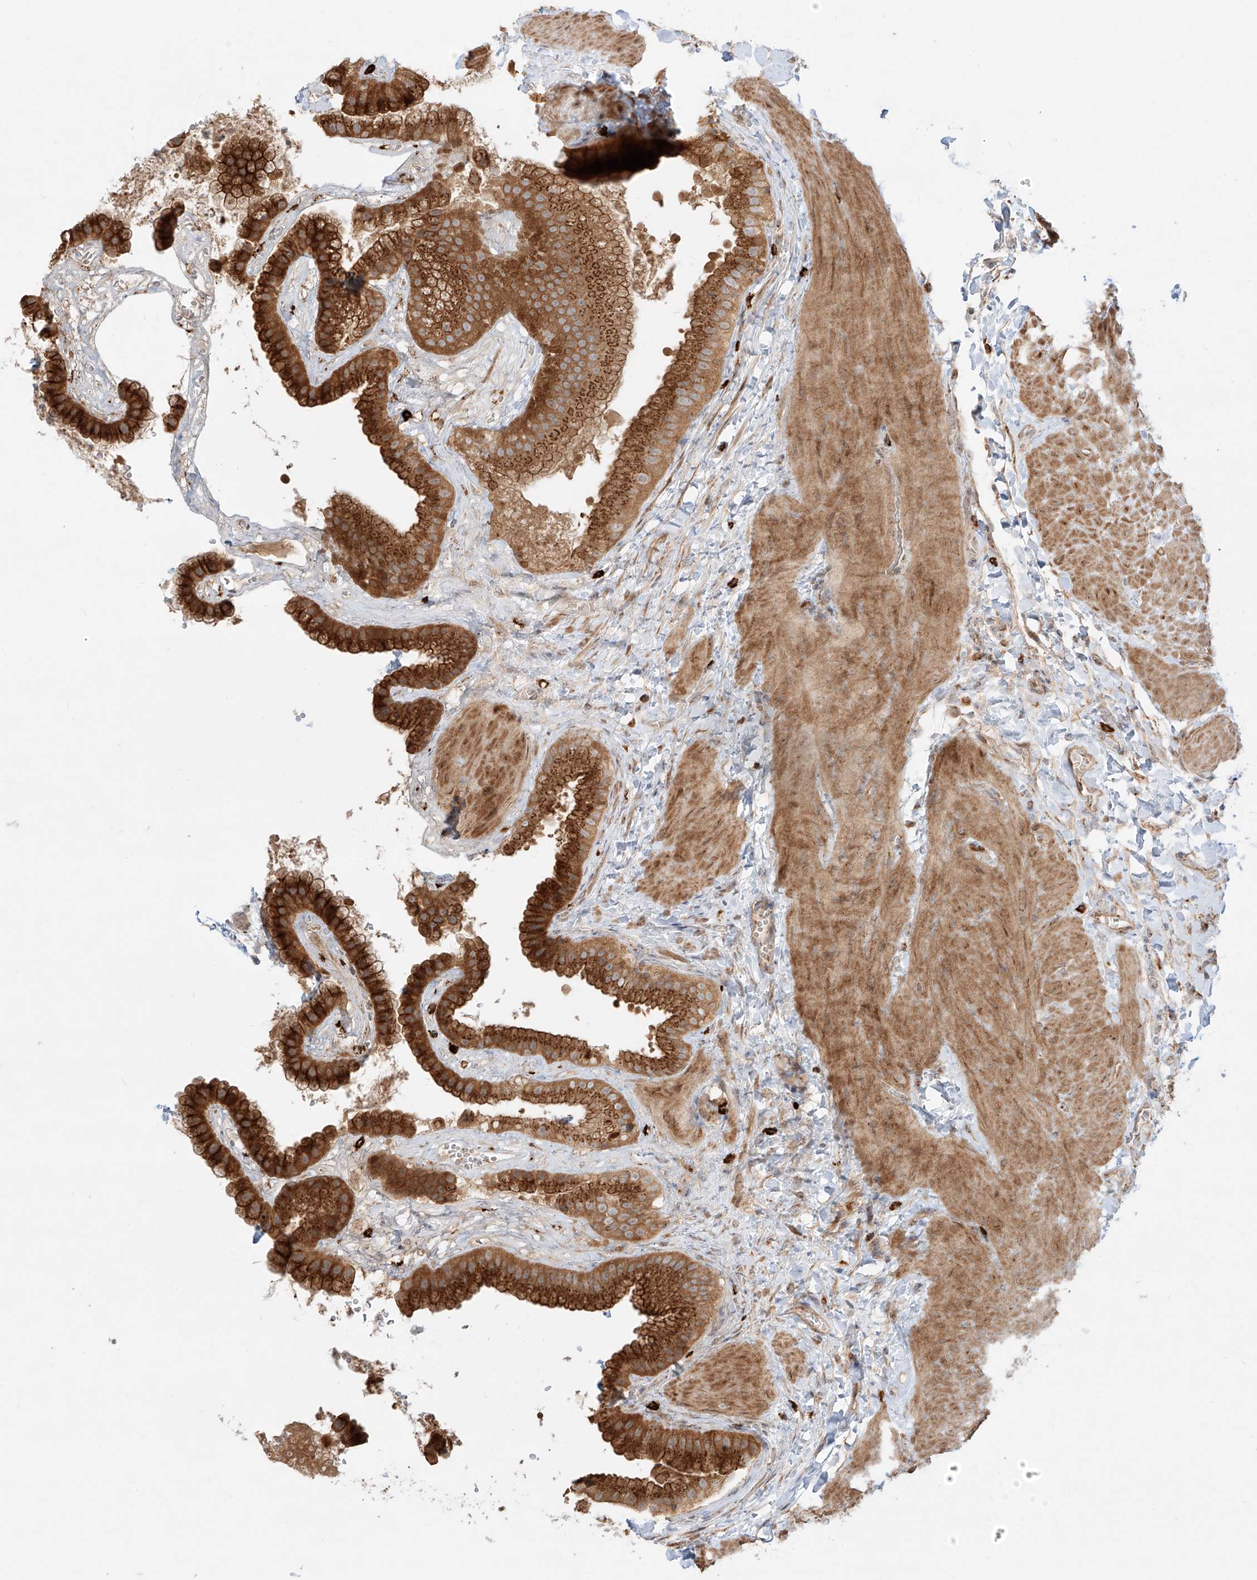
{"staining": {"intensity": "strong", "quantity": ">75%", "location": "cytoplasmic/membranous"}, "tissue": "gallbladder", "cell_type": "Glandular cells", "image_type": "normal", "snomed": [{"axis": "morphology", "description": "Normal tissue, NOS"}, {"axis": "topography", "description": "Gallbladder"}], "caption": "Immunohistochemistry (IHC) of benign gallbladder exhibits high levels of strong cytoplasmic/membranous expression in approximately >75% of glandular cells. The staining was performed using DAB to visualize the protein expression in brown, while the nuclei were stained in blue with hematoxylin (Magnification: 20x).", "gene": "ZNF287", "patient": {"sex": "male", "age": 55}}